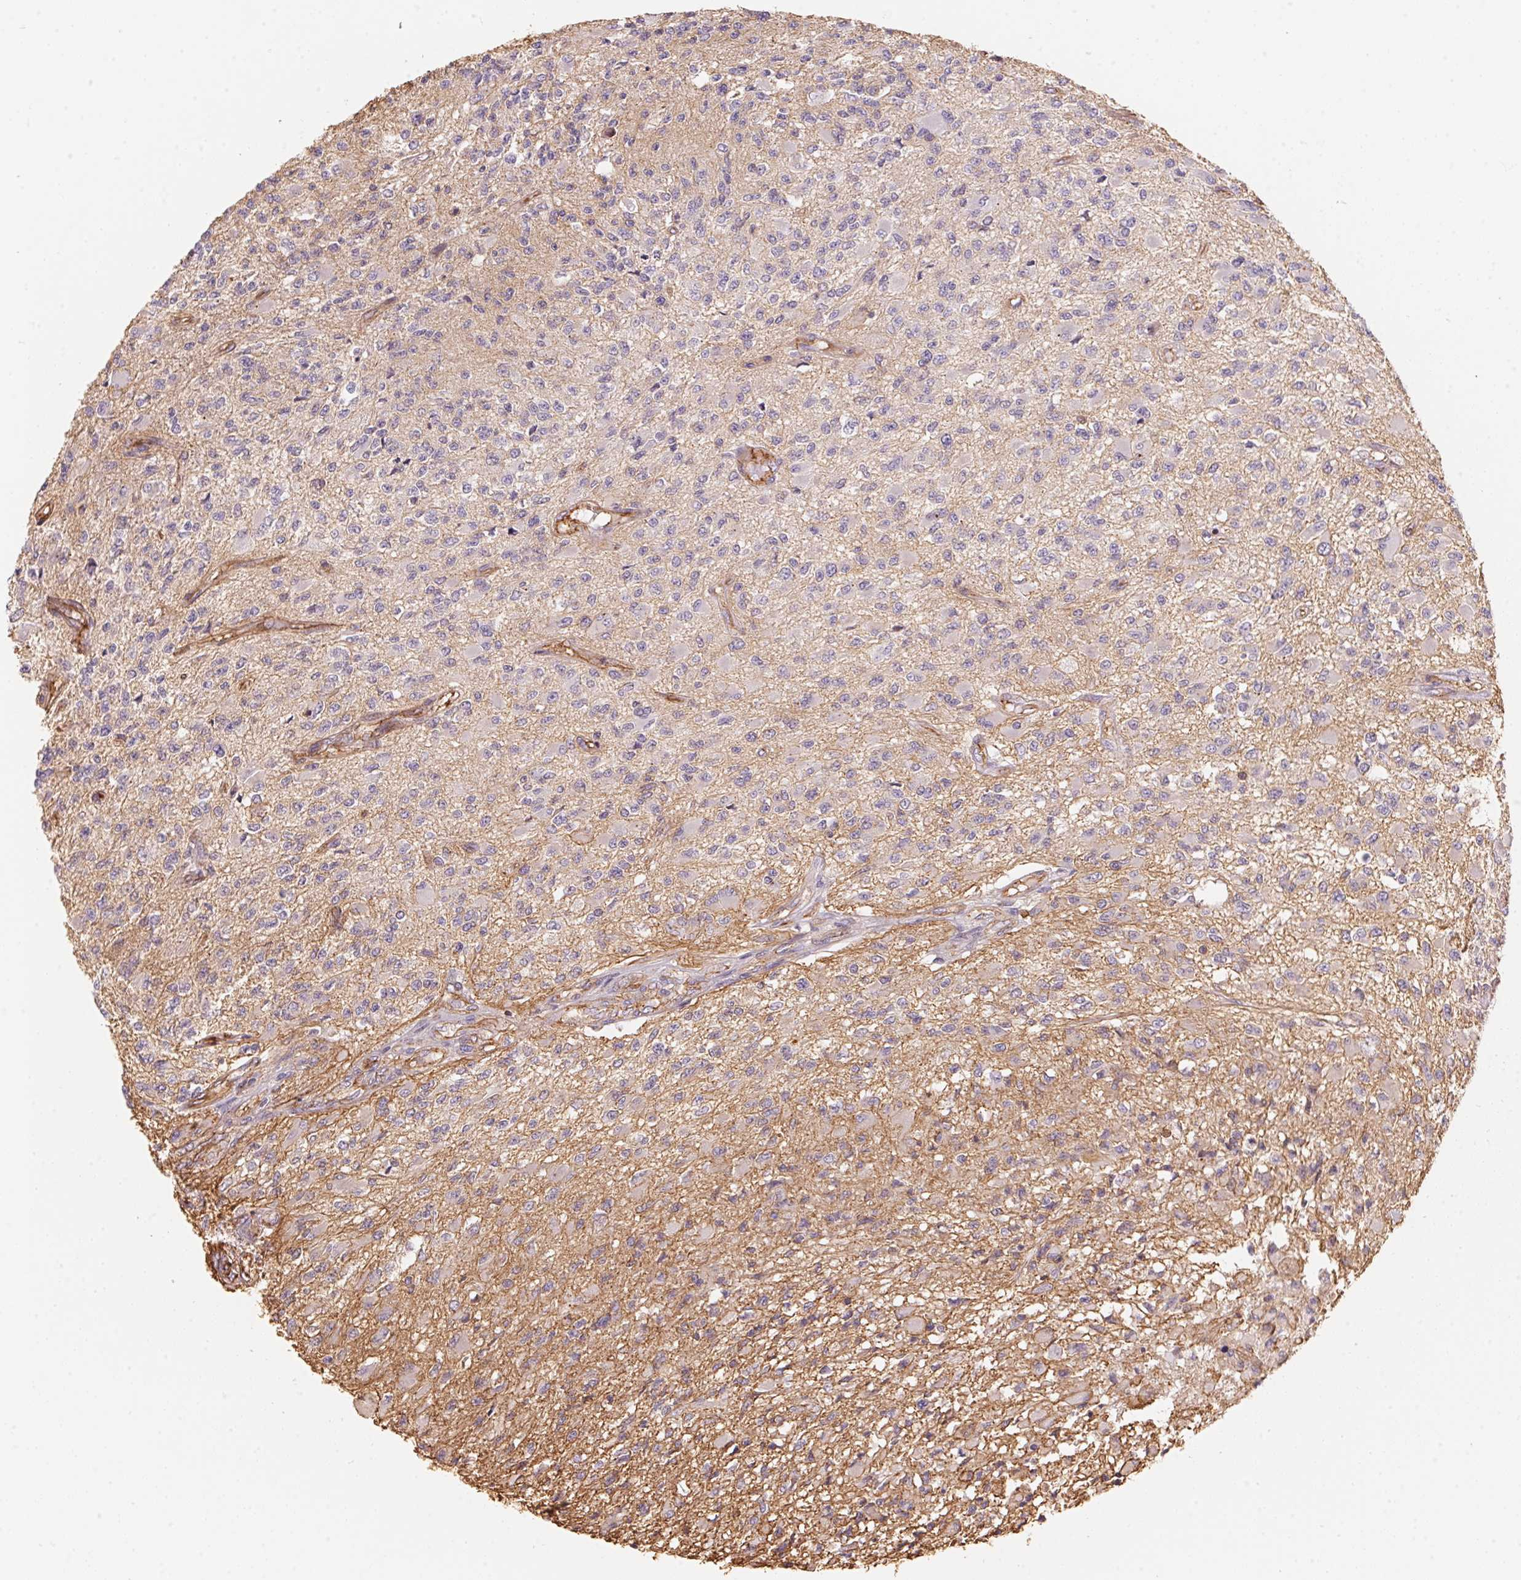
{"staining": {"intensity": "negative", "quantity": "none", "location": "none"}, "tissue": "glioma", "cell_type": "Tumor cells", "image_type": "cancer", "snomed": [{"axis": "morphology", "description": "Glioma, malignant, High grade"}, {"axis": "topography", "description": "Brain"}], "caption": "Glioma stained for a protein using immunohistochemistry (IHC) demonstrates no positivity tumor cells.", "gene": "FRAS1", "patient": {"sex": "female", "age": 63}}